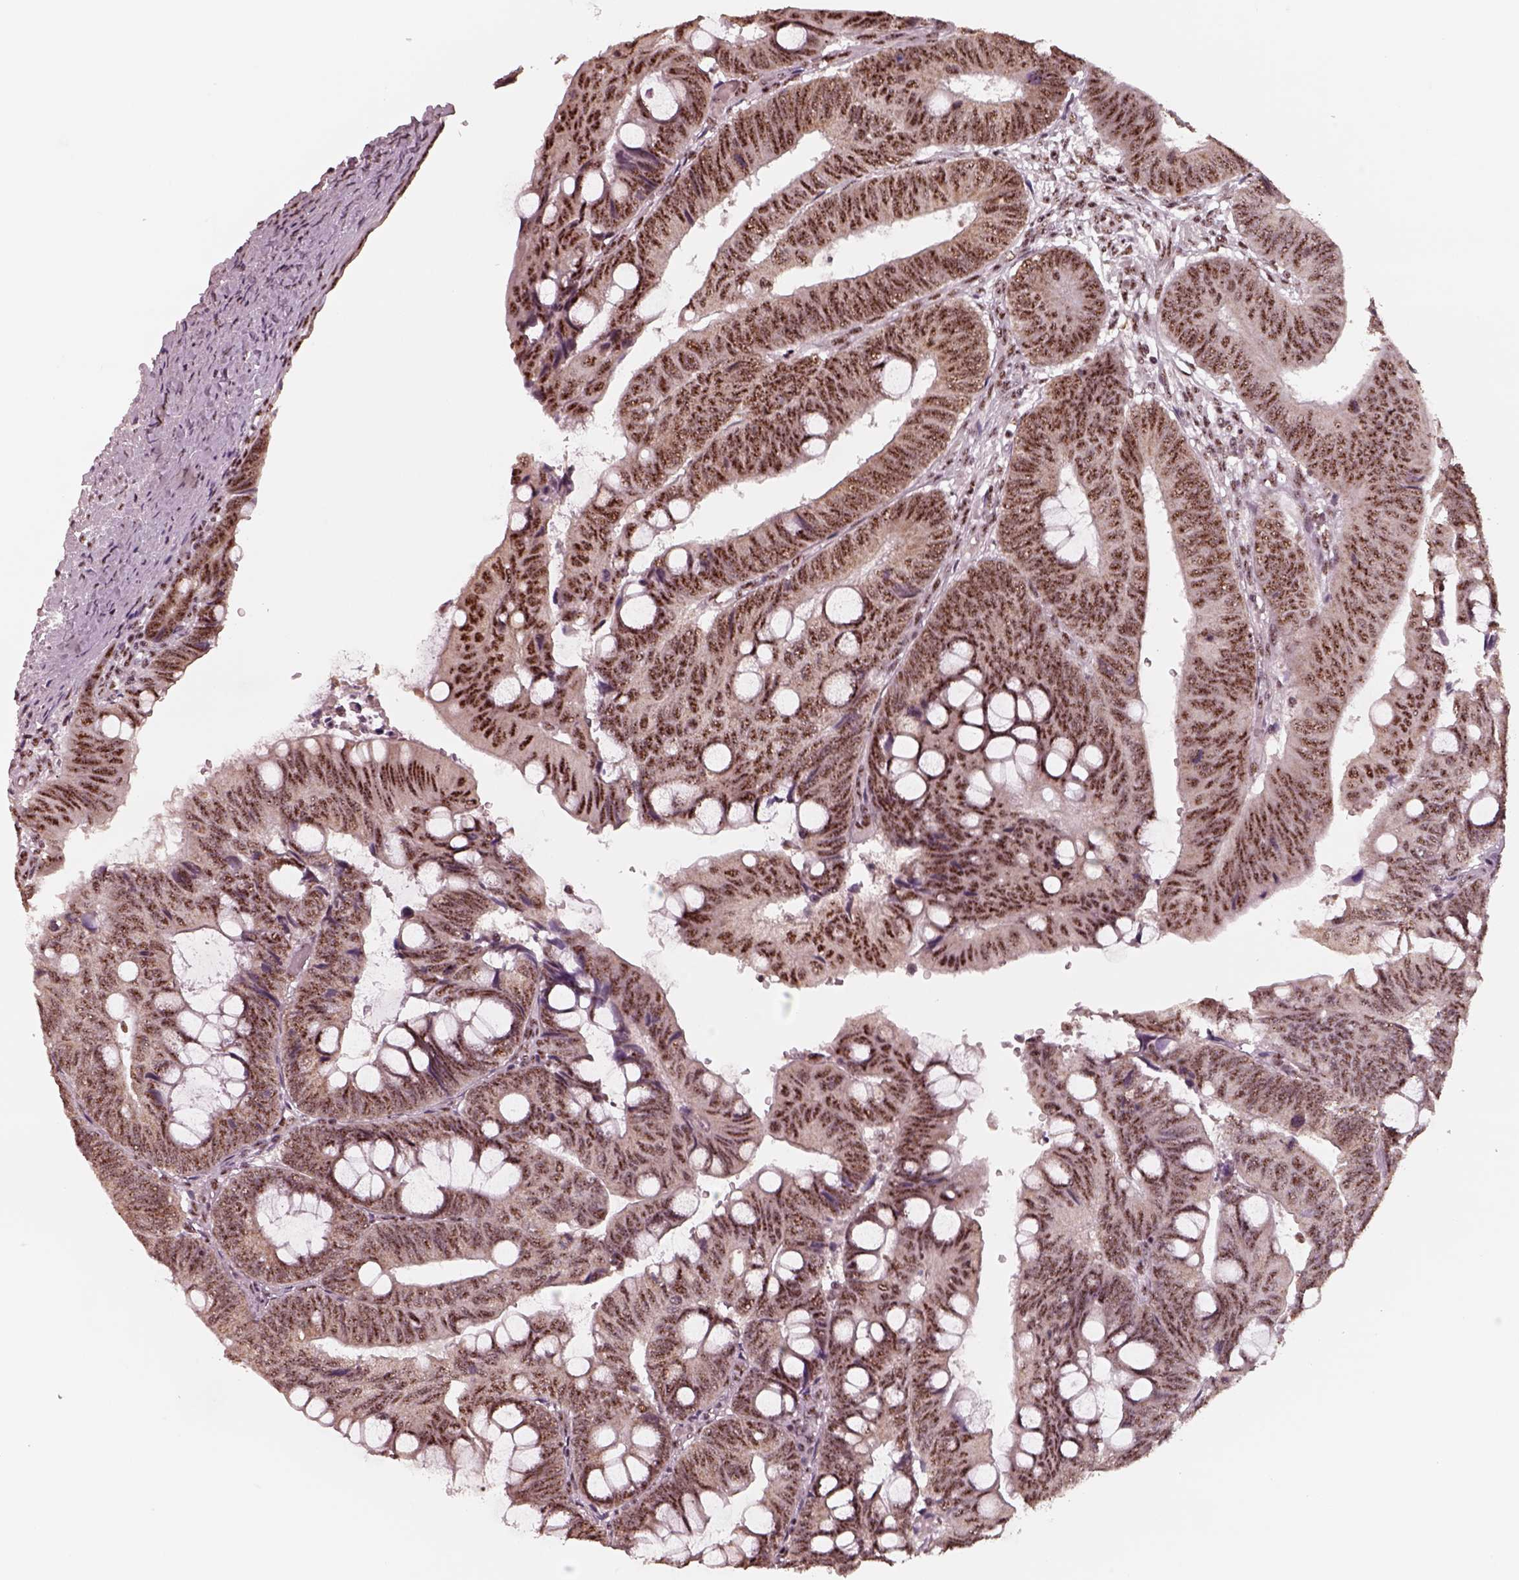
{"staining": {"intensity": "strong", "quantity": ">75%", "location": "nuclear"}, "tissue": "colorectal cancer", "cell_type": "Tumor cells", "image_type": "cancer", "snomed": [{"axis": "morphology", "description": "Normal tissue, NOS"}, {"axis": "morphology", "description": "Adenocarcinoma, NOS"}, {"axis": "topography", "description": "Rectum"}], "caption": "Colorectal cancer (adenocarcinoma) was stained to show a protein in brown. There is high levels of strong nuclear staining in about >75% of tumor cells.", "gene": "ATXN7L3", "patient": {"sex": "male", "age": 92}}